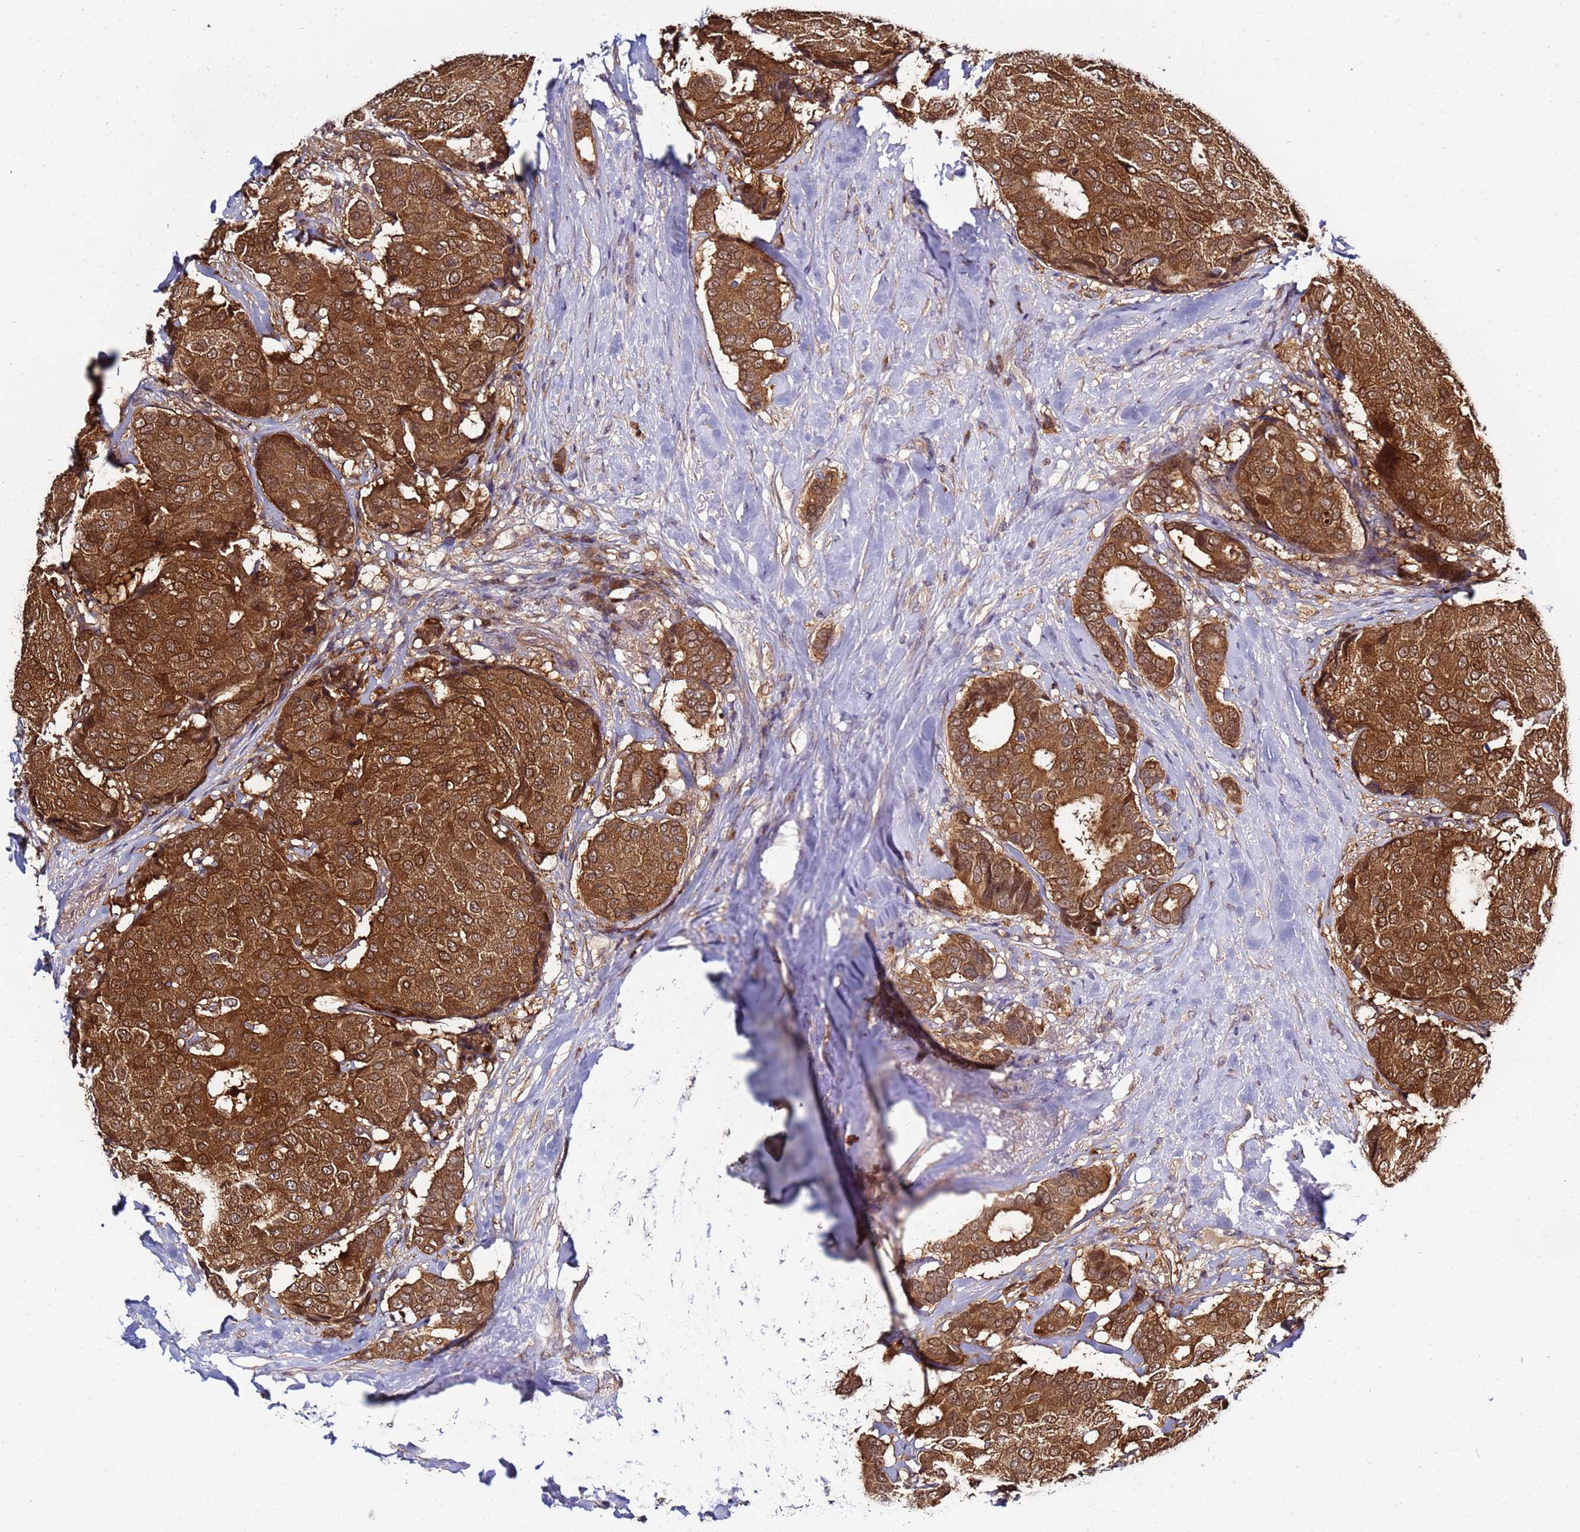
{"staining": {"intensity": "moderate", "quantity": ">75%", "location": "cytoplasmic/membranous,nuclear"}, "tissue": "breast cancer", "cell_type": "Tumor cells", "image_type": "cancer", "snomed": [{"axis": "morphology", "description": "Duct carcinoma"}, {"axis": "topography", "description": "Breast"}], "caption": "A high-resolution histopathology image shows immunohistochemistry (IHC) staining of breast cancer (invasive ductal carcinoma), which exhibits moderate cytoplasmic/membranous and nuclear positivity in about >75% of tumor cells. (DAB (3,3'-diaminobenzidine) IHC, brown staining for protein, blue staining for nuclei).", "gene": "NAXE", "patient": {"sex": "female", "age": 75}}